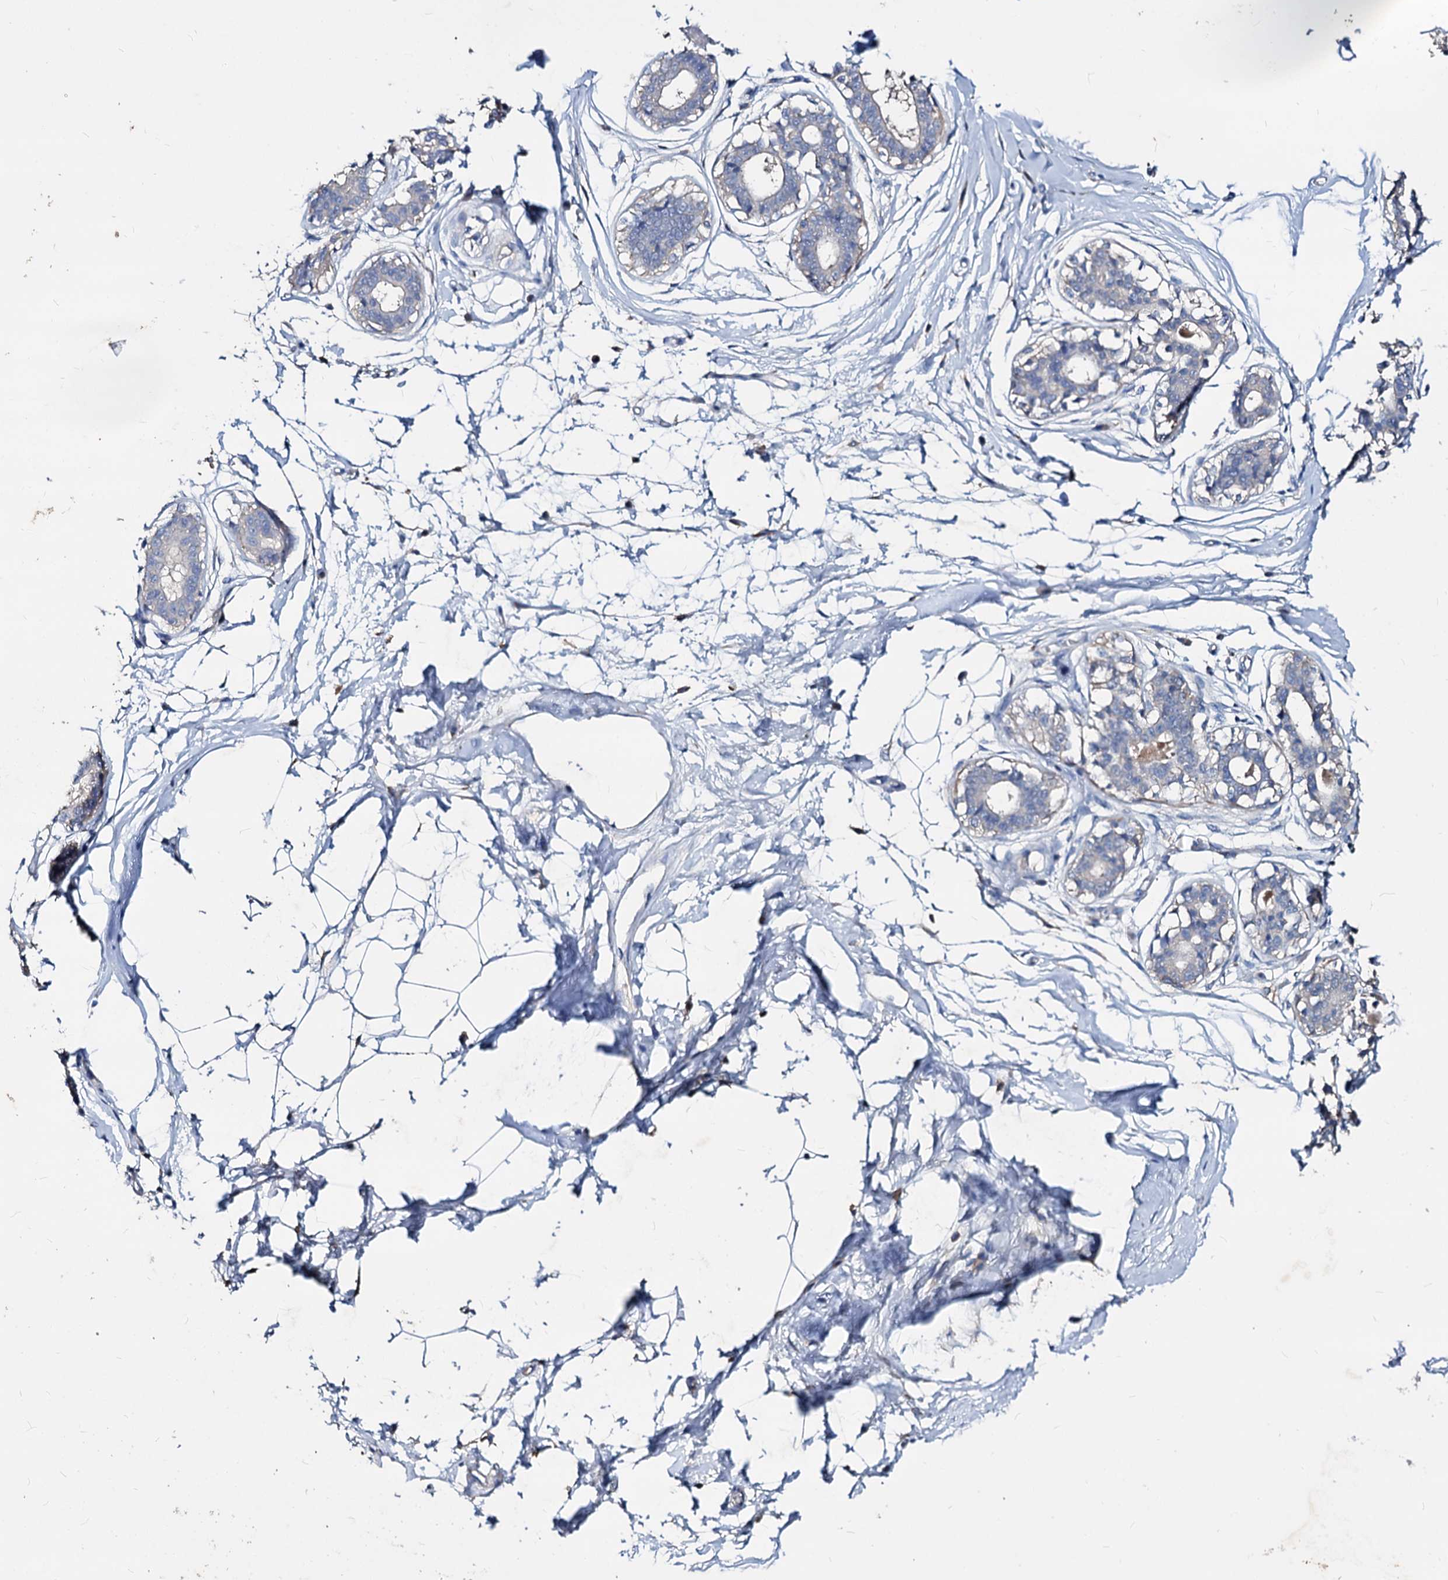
{"staining": {"intensity": "negative", "quantity": "none", "location": "none"}, "tissue": "breast", "cell_type": "Adipocytes", "image_type": "normal", "snomed": [{"axis": "morphology", "description": "Normal tissue, NOS"}, {"axis": "topography", "description": "Breast"}], "caption": "The histopathology image displays no staining of adipocytes in benign breast.", "gene": "ACY3", "patient": {"sex": "female", "age": 45}}